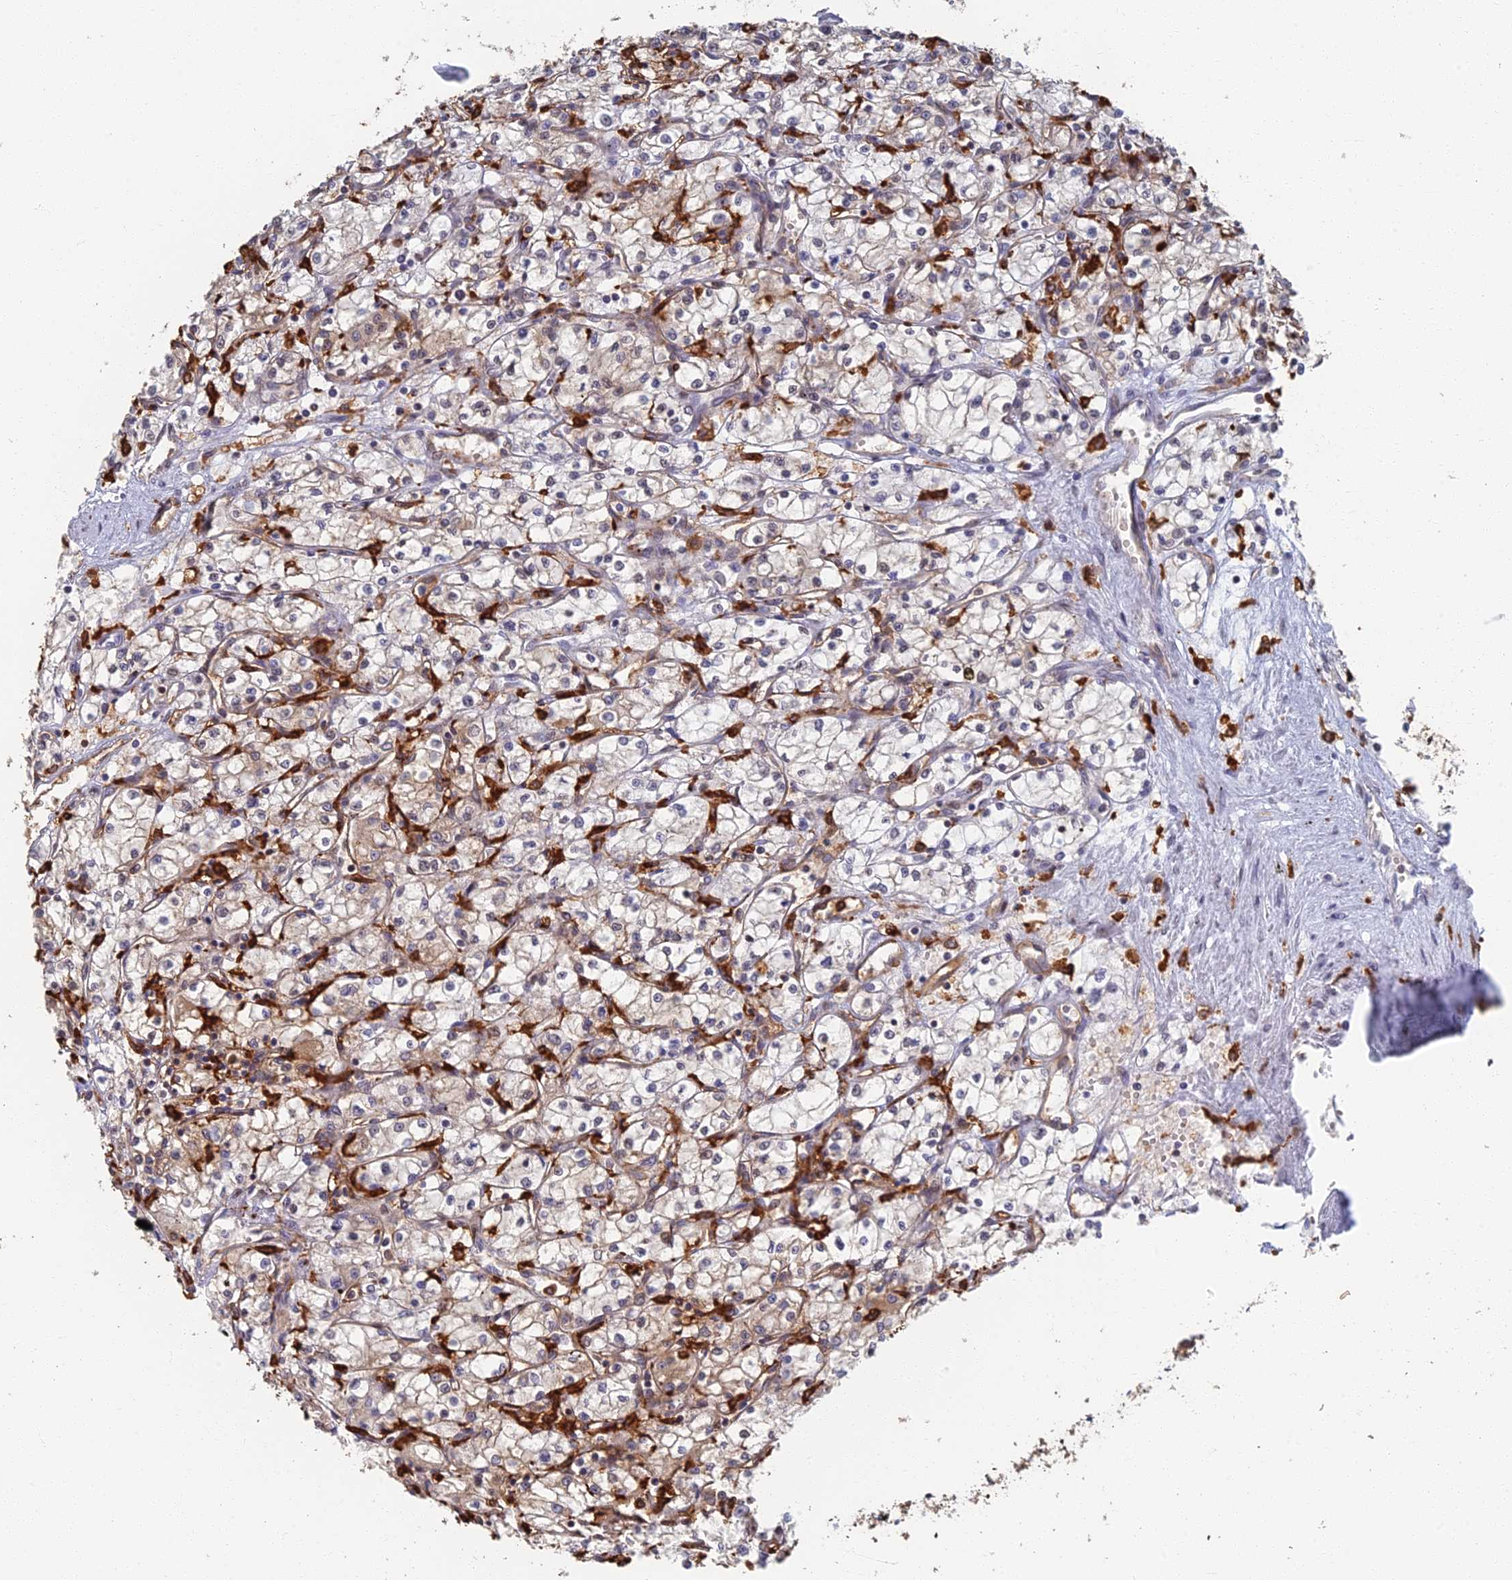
{"staining": {"intensity": "weak", "quantity": "<25%", "location": "cytoplasmic/membranous"}, "tissue": "renal cancer", "cell_type": "Tumor cells", "image_type": "cancer", "snomed": [{"axis": "morphology", "description": "Adenocarcinoma, NOS"}, {"axis": "topography", "description": "Kidney"}], "caption": "Image shows no significant protein staining in tumor cells of renal adenocarcinoma.", "gene": "GPATCH1", "patient": {"sex": "male", "age": 59}}